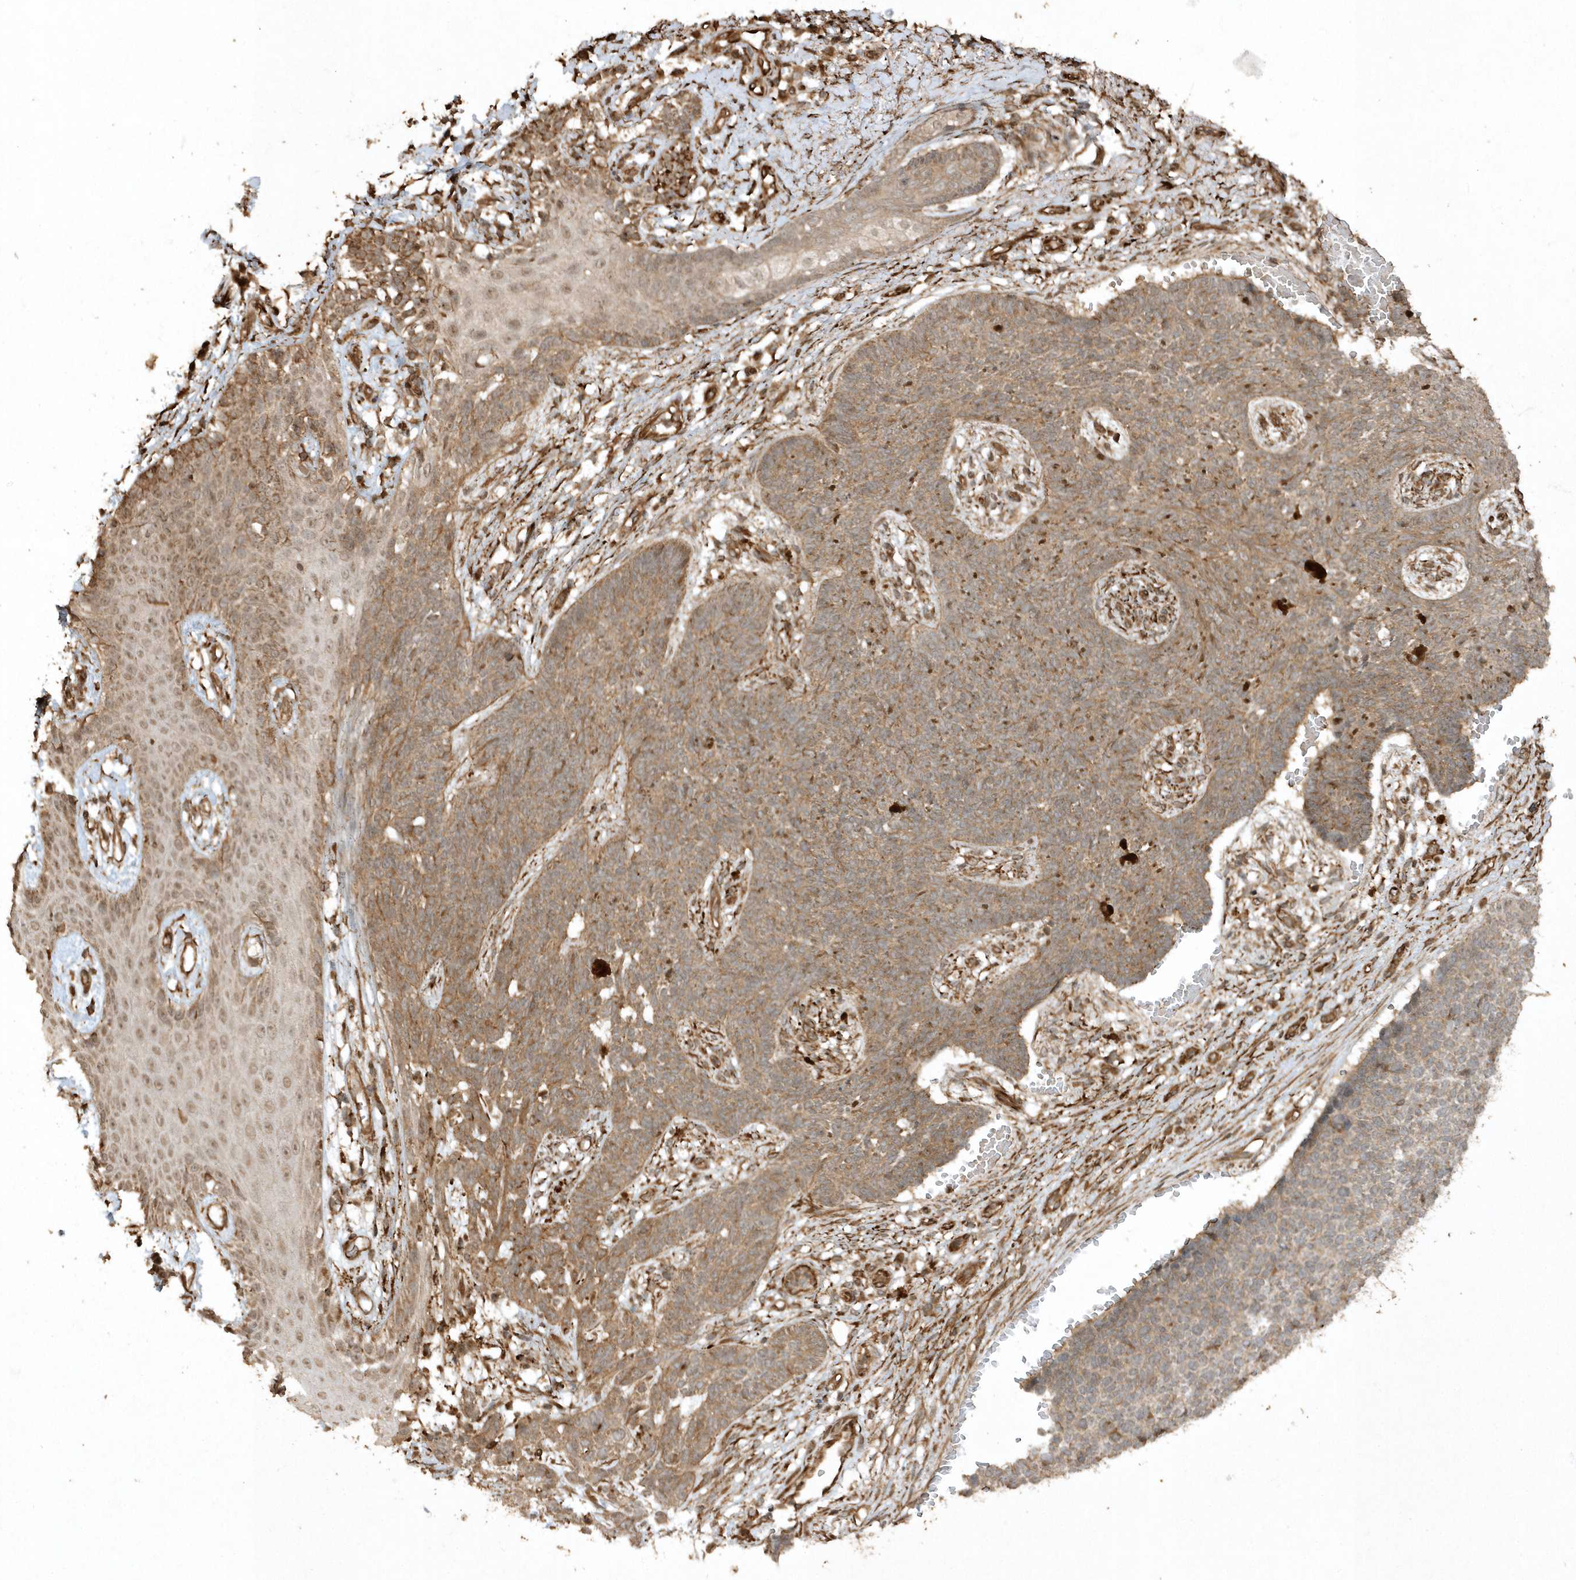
{"staining": {"intensity": "moderate", "quantity": ">75%", "location": "cytoplasmic/membranous"}, "tissue": "skin cancer", "cell_type": "Tumor cells", "image_type": "cancer", "snomed": [{"axis": "morphology", "description": "Basal cell carcinoma"}, {"axis": "topography", "description": "Skin"}], "caption": "Skin cancer stained for a protein reveals moderate cytoplasmic/membranous positivity in tumor cells. Using DAB (brown) and hematoxylin (blue) stains, captured at high magnification using brightfield microscopy.", "gene": "AVPI1", "patient": {"sex": "female", "age": 84}}